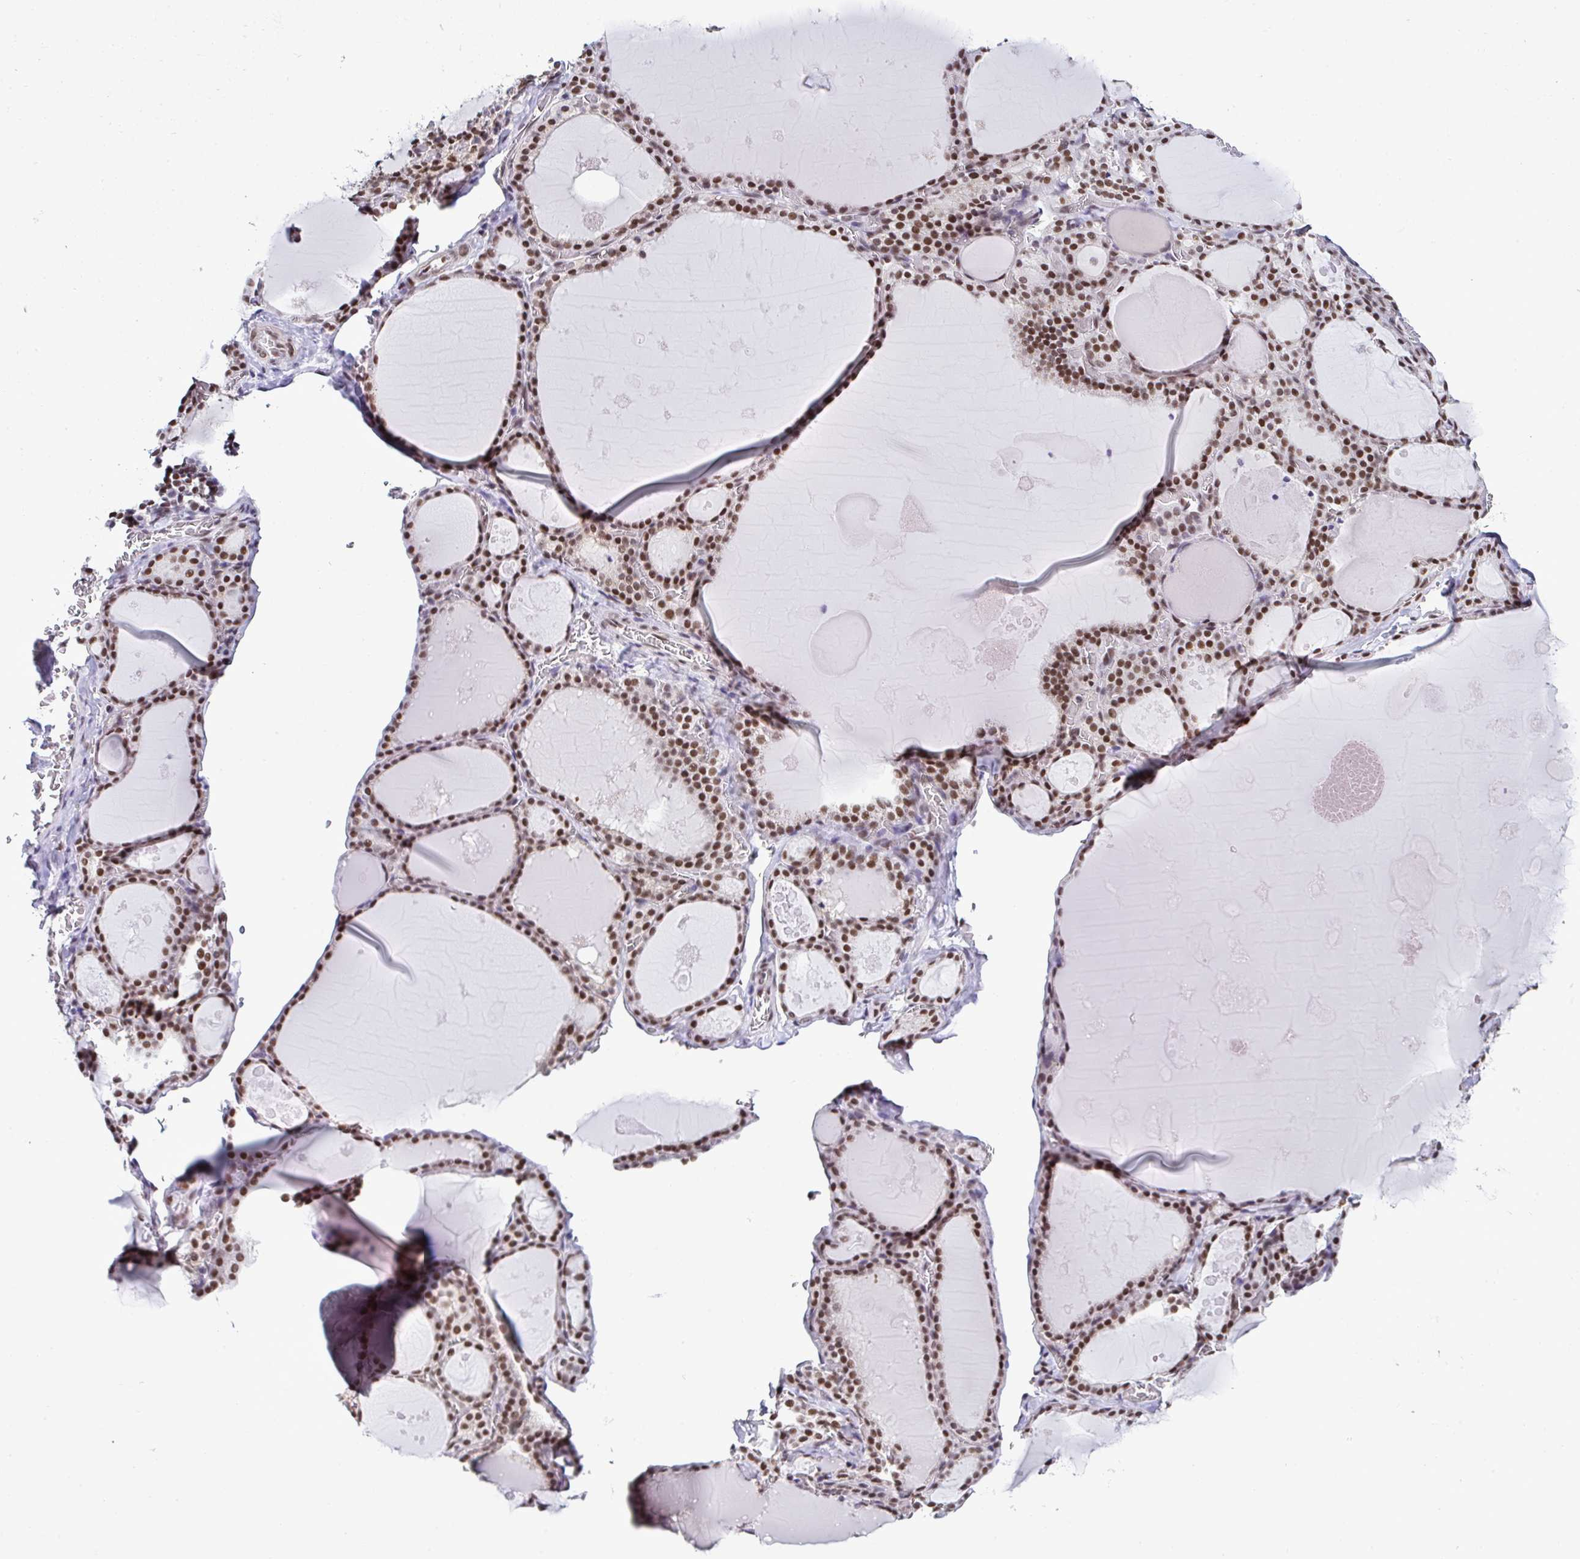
{"staining": {"intensity": "moderate", "quantity": ">75%", "location": "nuclear"}, "tissue": "thyroid gland", "cell_type": "Glandular cells", "image_type": "normal", "snomed": [{"axis": "morphology", "description": "Normal tissue, NOS"}, {"axis": "topography", "description": "Thyroid gland"}], "caption": "A brown stain labels moderate nuclear expression of a protein in glandular cells of benign thyroid gland.", "gene": "DR1", "patient": {"sex": "male", "age": 56}}